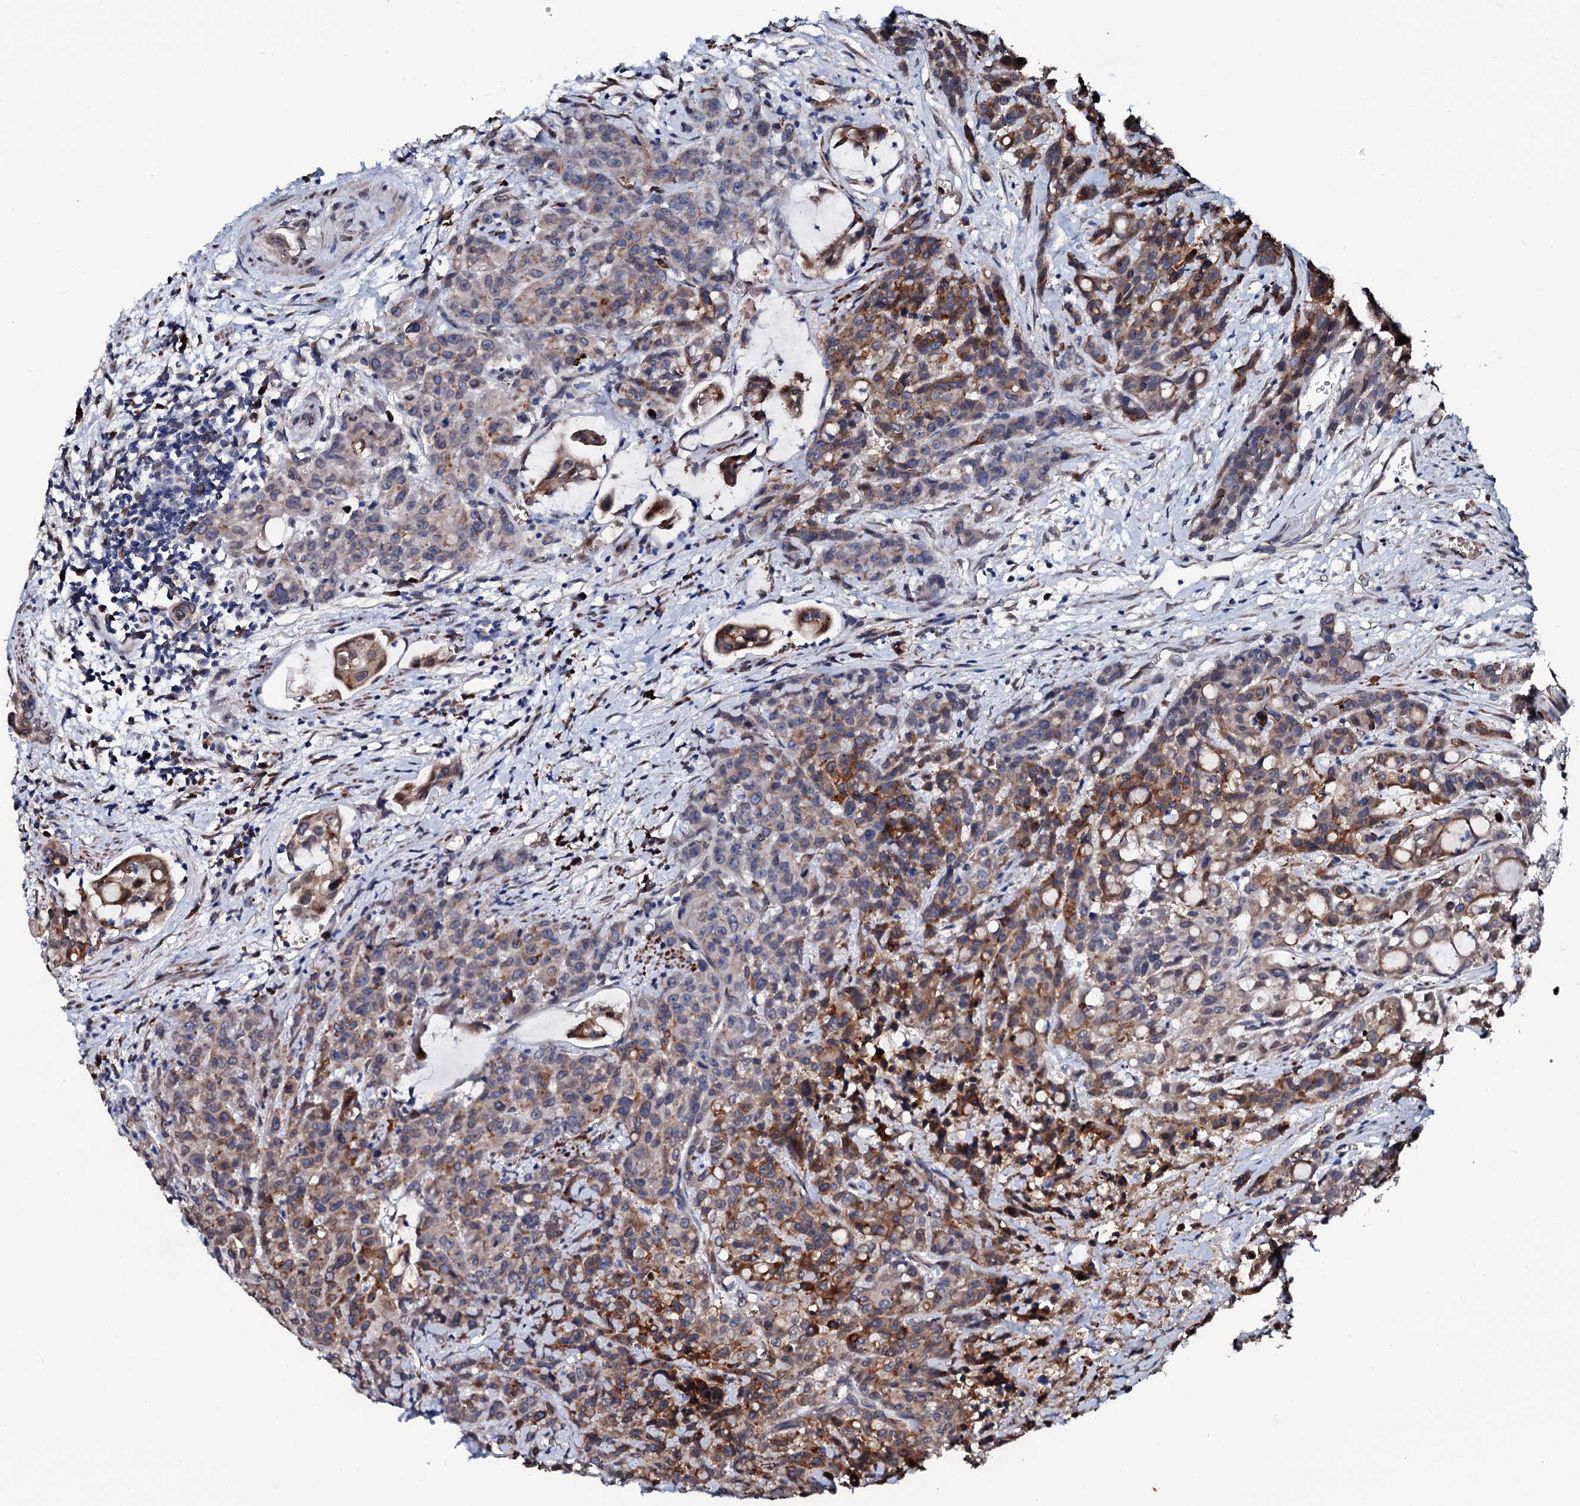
{"staining": {"intensity": "moderate", "quantity": "<25%", "location": "cytoplasmic/membranous"}, "tissue": "colorectal cancer", "cell_type": "Tumor cells", "image_type": "cancer", "snomed": [{"axis": "morphology", "description": "Adenocarcinoma, NOS"}, {"axis": "topography", "description": "Colon"}], "caption": "Human adenocarcinoma (colorectal) stained with a brown dye displays moderate cytoplasmic/membranous positive staining in about <25% of tumor cells.", "gene": "NRP2", "patient": {"sex": "male", "age": 62}}